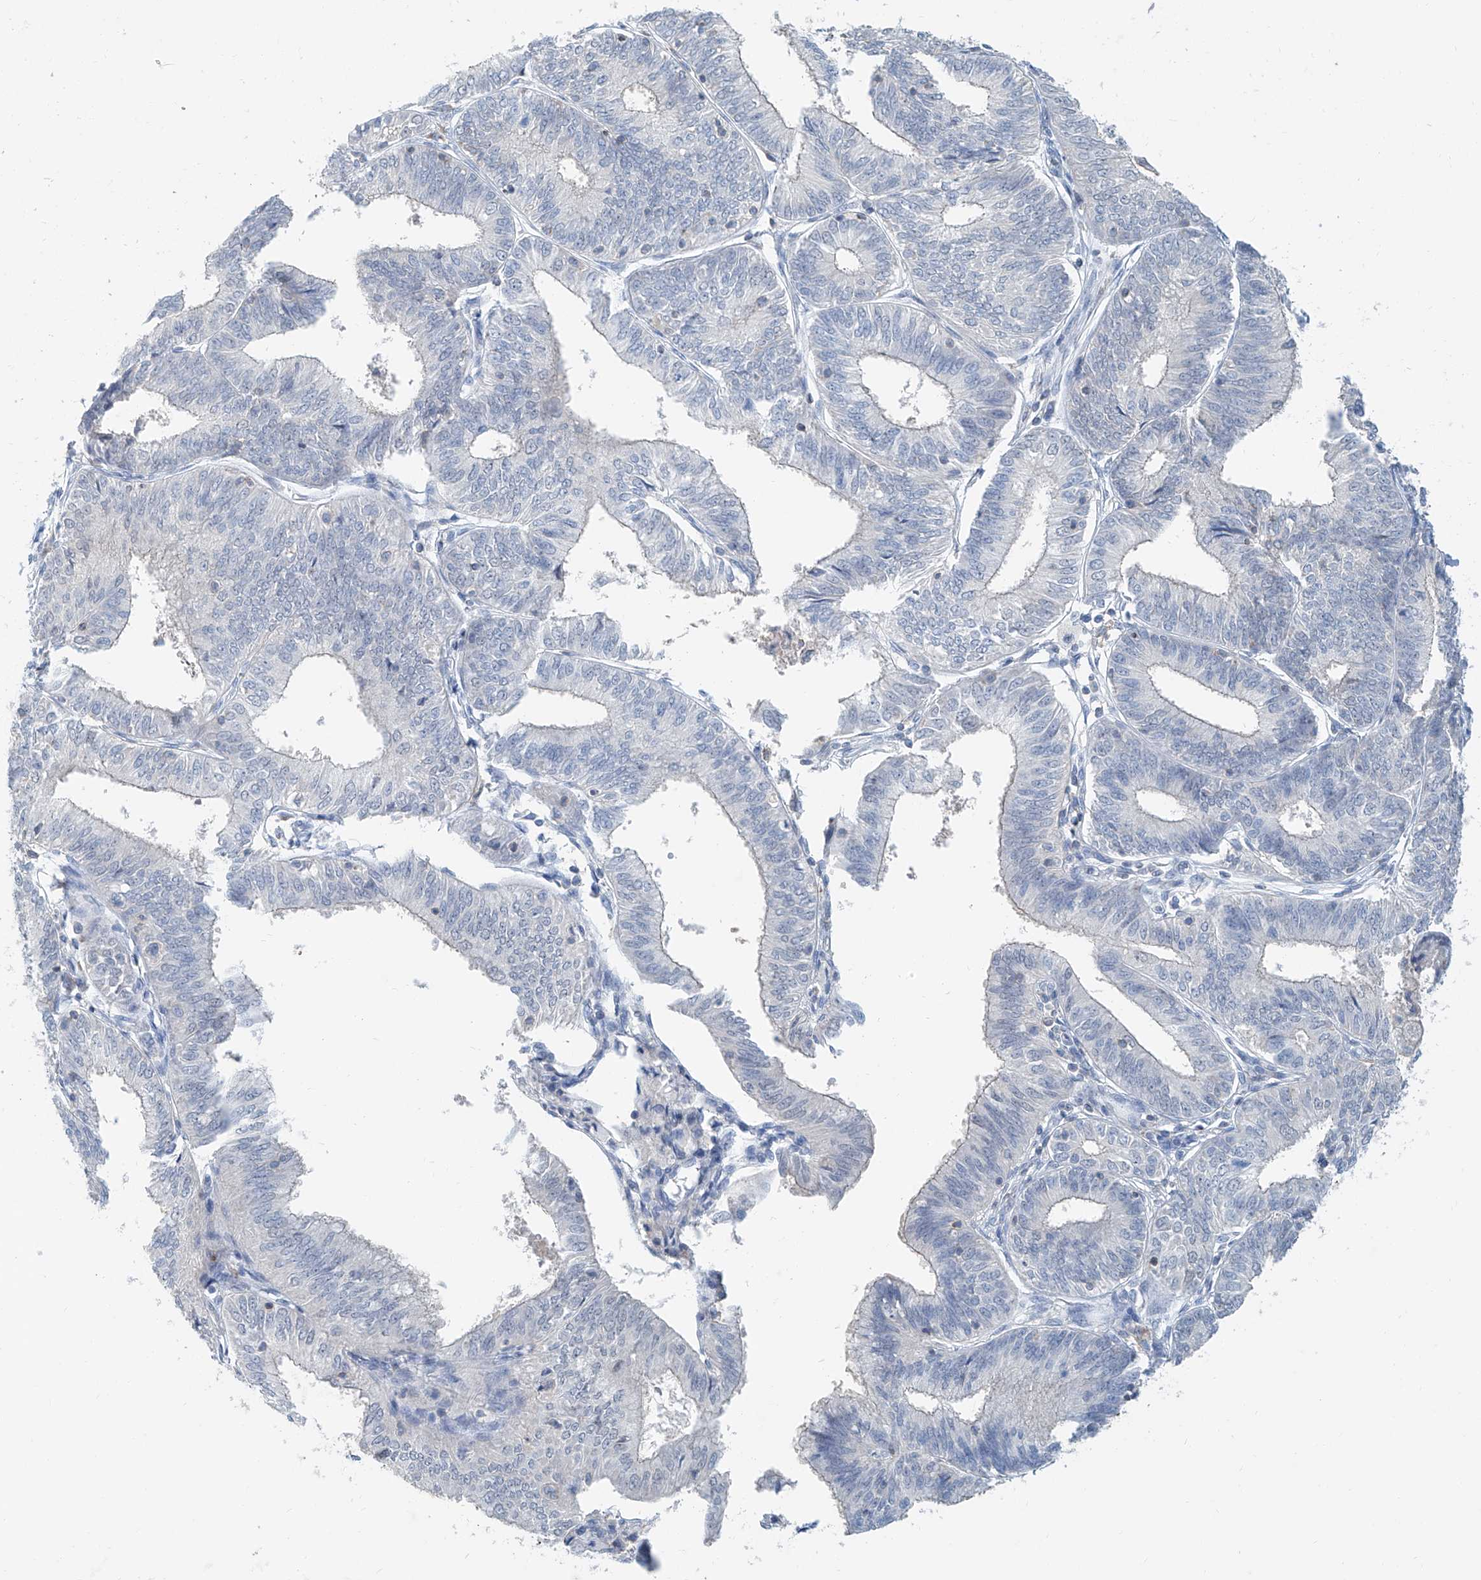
{"staining": {"intensity": "negative", "quantity": "none", "location": "none"}, "tissue": "endometrial cancer", "cell_type": "Tumor cells", "image_type": "cancer", "snomed": [{"axis": "morphology", "description": "Adenocarcinoma, NOS"}, {"axis": "topography", "description": "Endometrium"}], "caption": "A high-resolution image shows immunohistochemistry staining of endometrial adenocarcinoma, which shows no significant staining in tumor cells. (DAB (3,3'-diaminobenzidine) IHC with hematoxylin counter stain).", "gene": "ANKRD34A", "patient": {"sex": "female", "age": 51}}